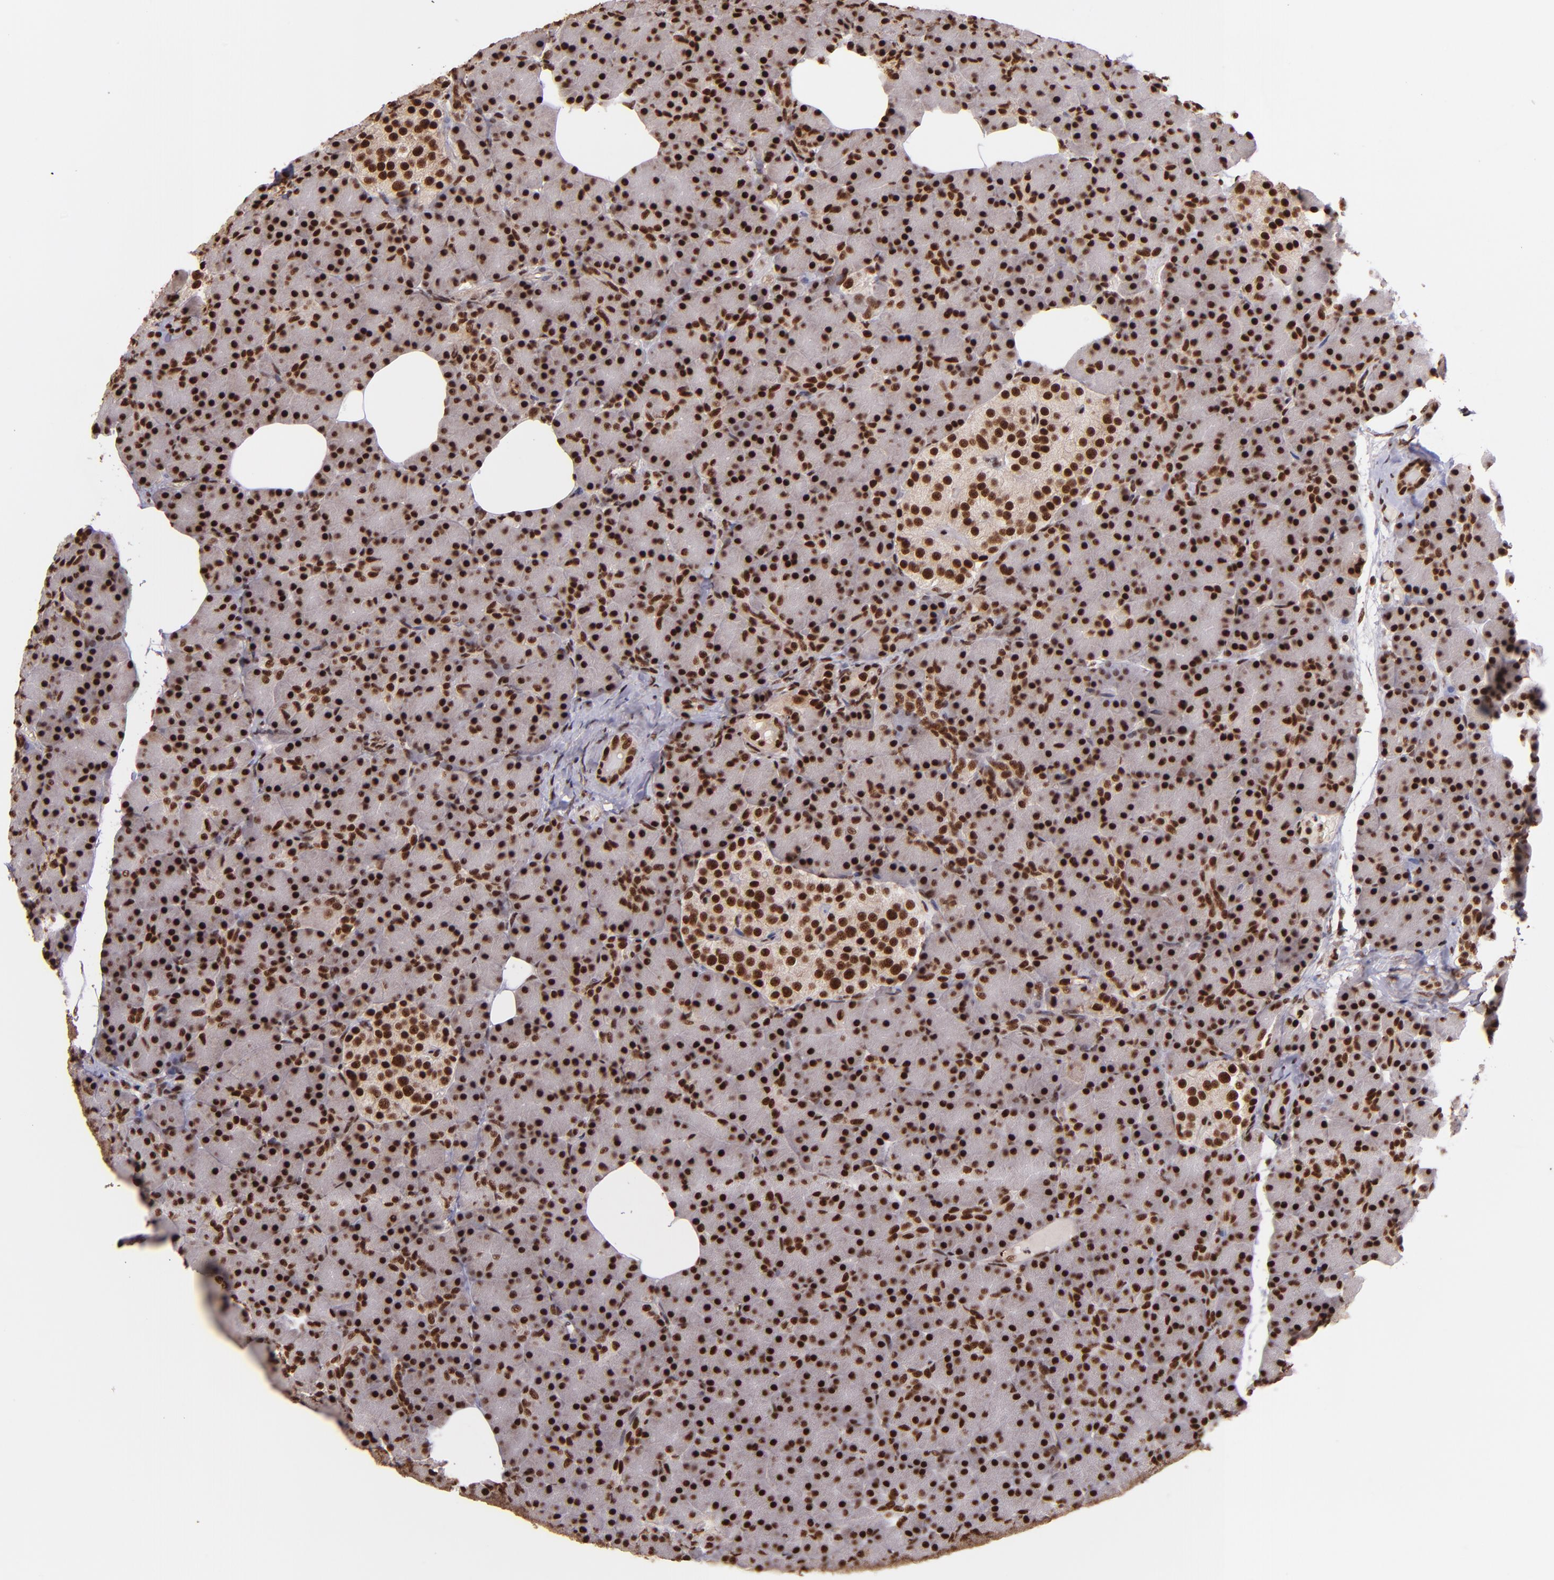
{"staining": {"intensity": "strong", "quantity": ">75%", "location": "nuclear"}, "tissue": "pancreas", "cell_type": "Exocrine glandular cells", "image_type": "normal", "snomed": [{"axis": "morphology", "description": "Normal tissue, NOS"}, {"axis": "topography", "description": "Pancreas"}], "caption": "An immunohistochemistry (IHC) photomicrograph of unremarkable tissue is shown. Protein staining in brown highlights strong nuclear positivity in pancreas within exocrine glandular cells. (Brightfield microscopy of DAB IHC at high magnification).", "gene": "PQBP1", "patient": {"sex": "female", "age": 43}}